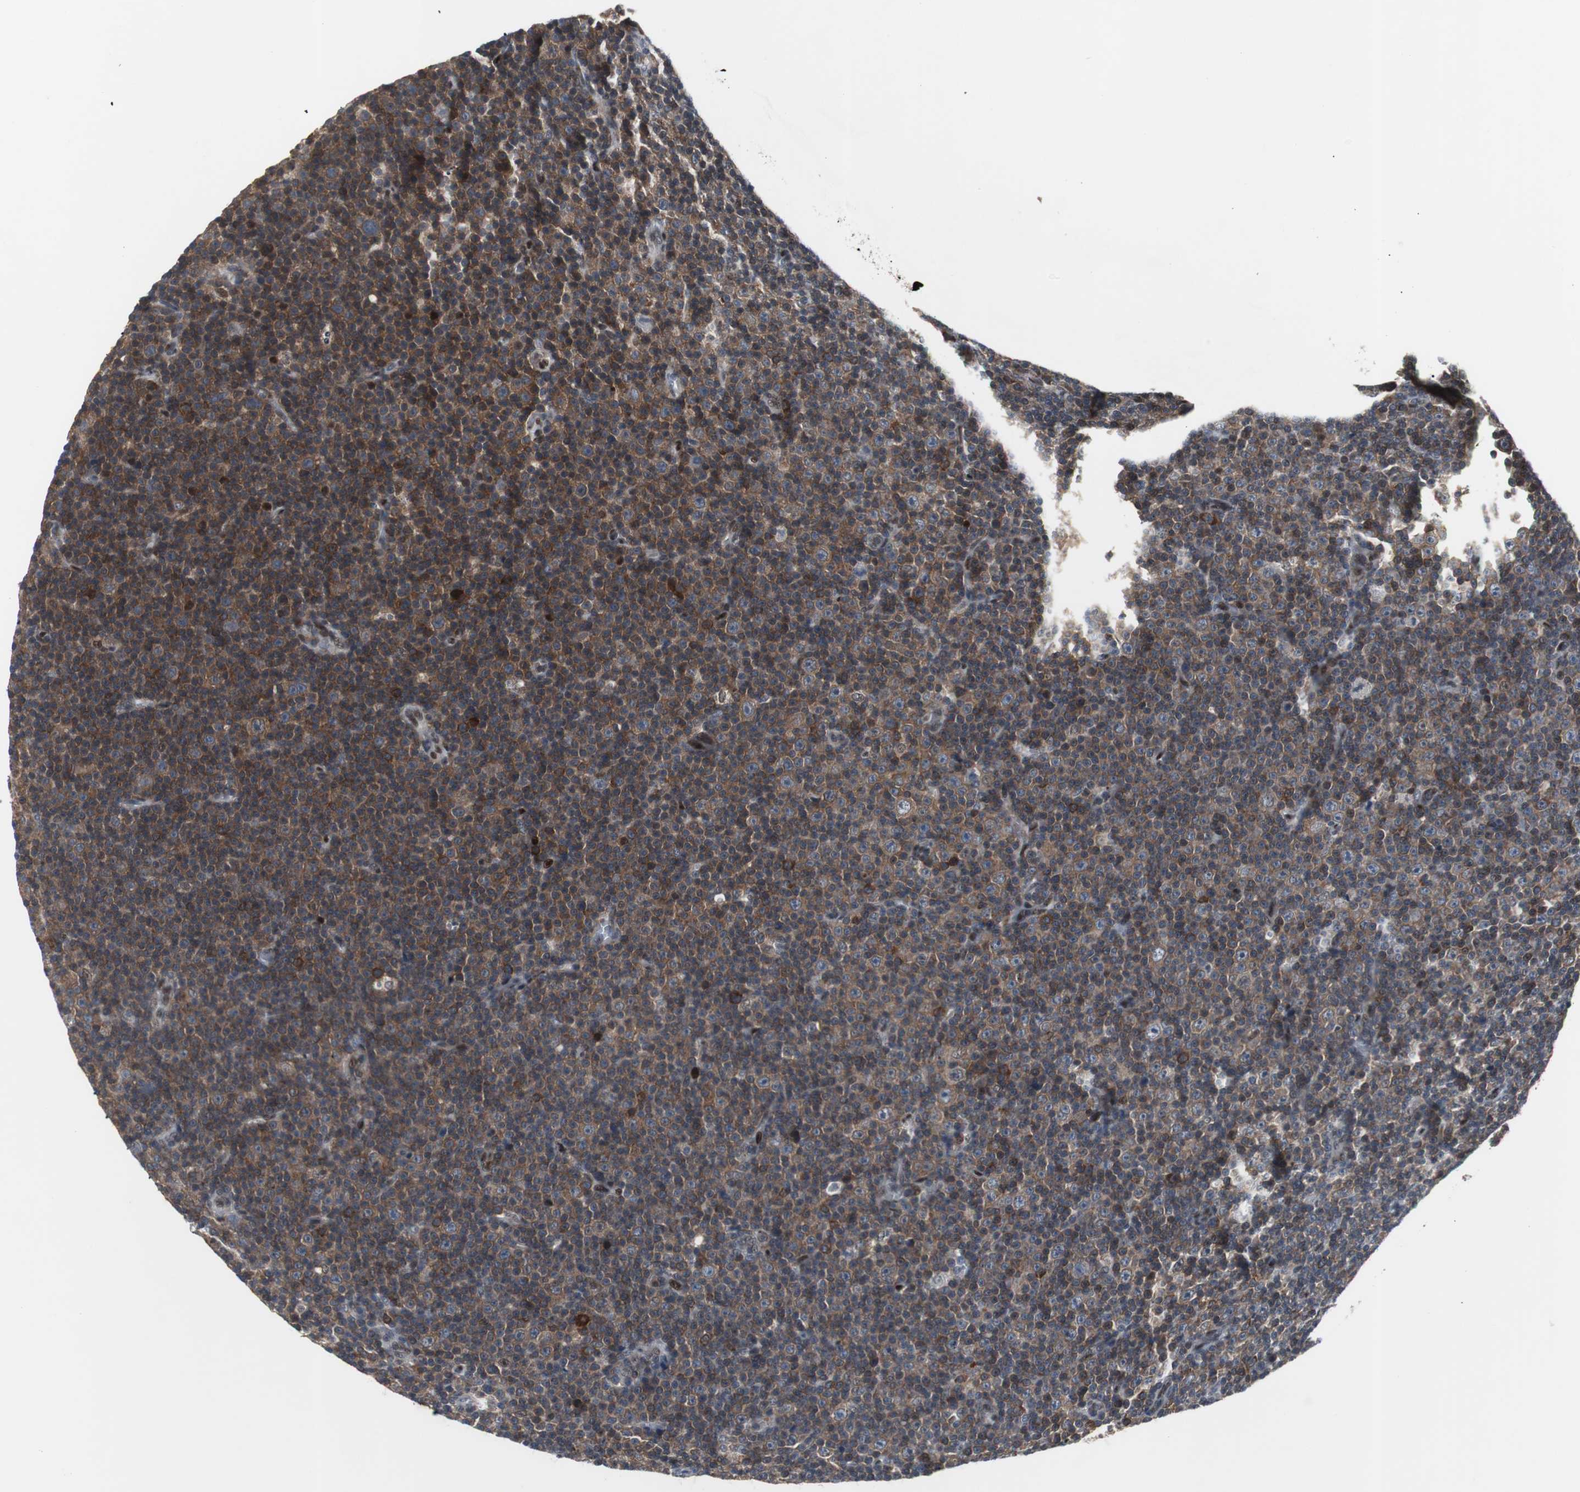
{"staining": {"intensity": "moderate", "quantity": ">75%", "location": "cytoplasmic/membranous"}, "tissue": "lymphoma", "cell_type": "Tumor cells", "image_type": "cancer", "snomed": [{"axis": "morphology", "description": "Malignant lymphoma, non-Hodgkin's type, Low grade"}, {"axis": "topography", "description": "Lymph node"}], "caption": "This is an image of immunohistochemistry staining of malignant lymphoma, non-Hodgkin's type (low-grade), which shows moderate positivity in the cytoplasmic/membranous of tumor cells.", "gene": "GRK2", "patient": {"sex": "female", "age": 67}}